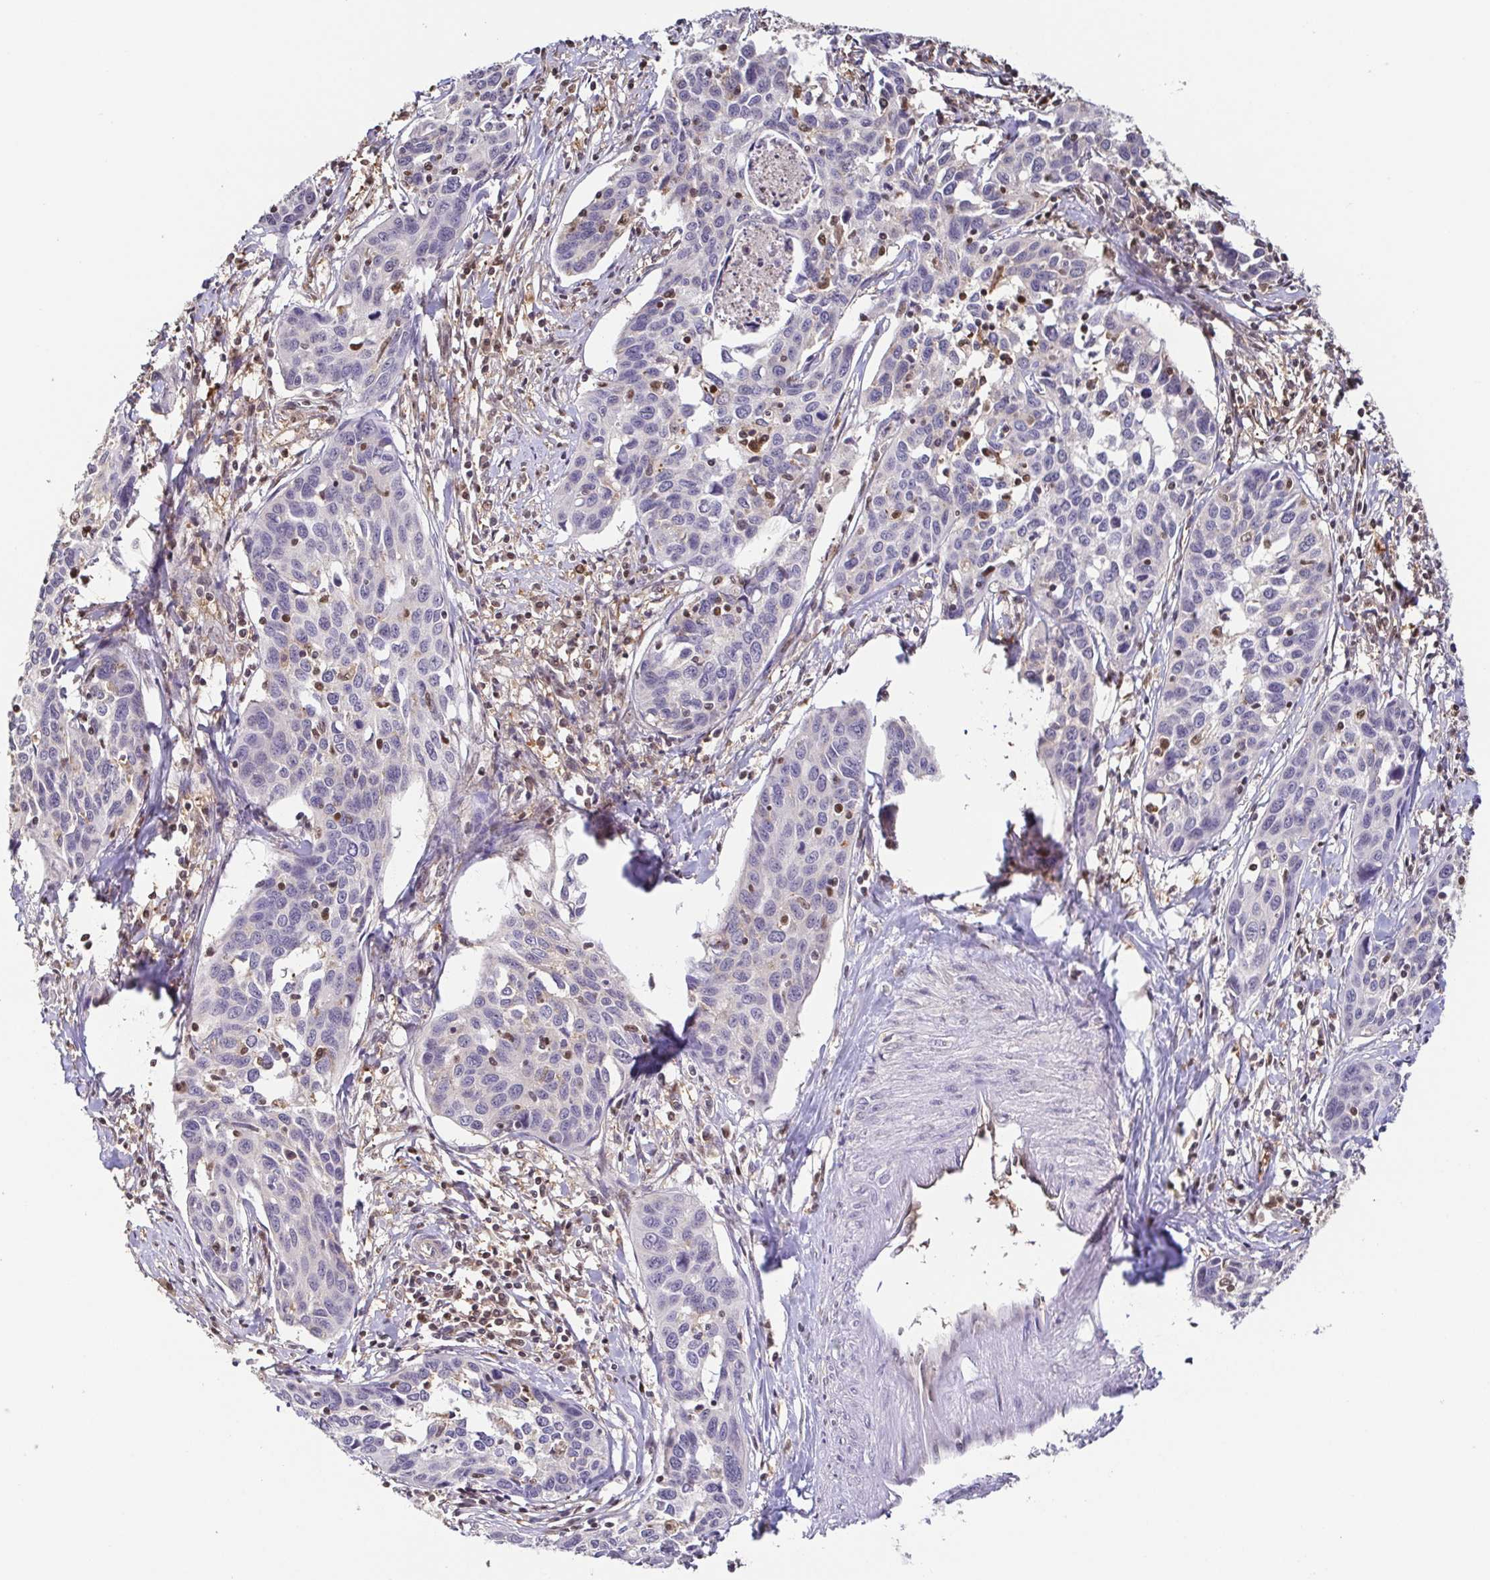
{"staining": {"intensity": "negative", "quantity": "none", "location": "none"}, "tissue": "cervical cancer", "cell_type": "Tumor cells", "image_type": "cancer", "snomed": [{"axis": "morphology", "description": "Squamous cell carcinoma, NOS"}, {"axis": "topography", "description": "Cervix"}], "caption": "Immunohistochemistry (IHC) of human cervical cancer (squamous cell carcinoma) reveals no expression in tumor cells.", "gene": "PSMB9", "patient": {"sex": "female", "age": 31}}